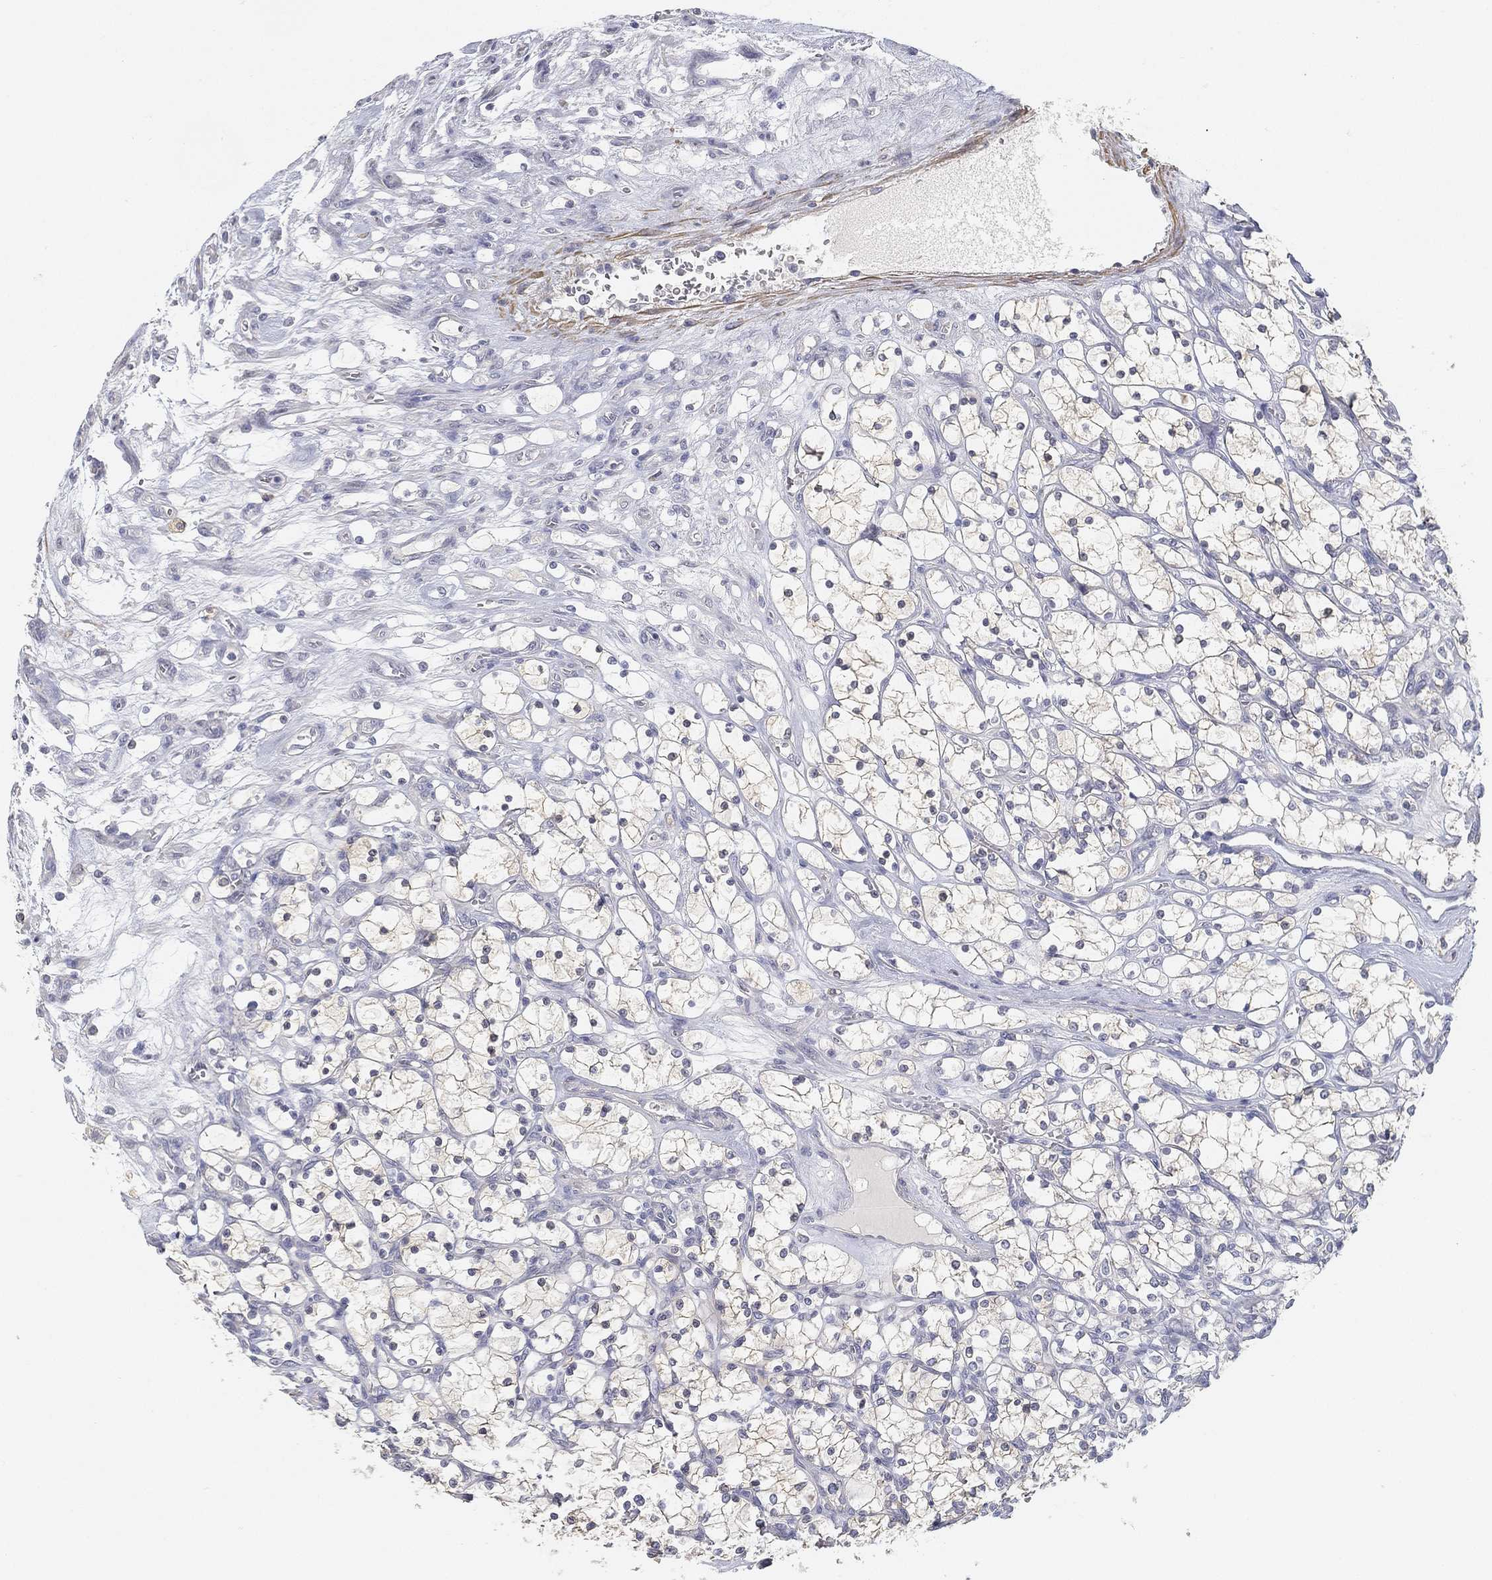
{"staining": {"intensity": "negative", "quantity": "none", "location": "none"}, "tissue": "renal cancer", "cell_type": "Tumor cells", "image_type": "cancer", "snomed": [{"axis": "morphology", "description": "Adenocarcinoma, NOS"}, {"axis": "topography", "description": "Kidney"}], "caption": "Protein analysis of renal cancer (adenocarcinoma) displays no significant expression in tumor cells. Nuclei are stained in blue.", "gene": "GPR61", "patient": {"sex": "female", "age": 69}}